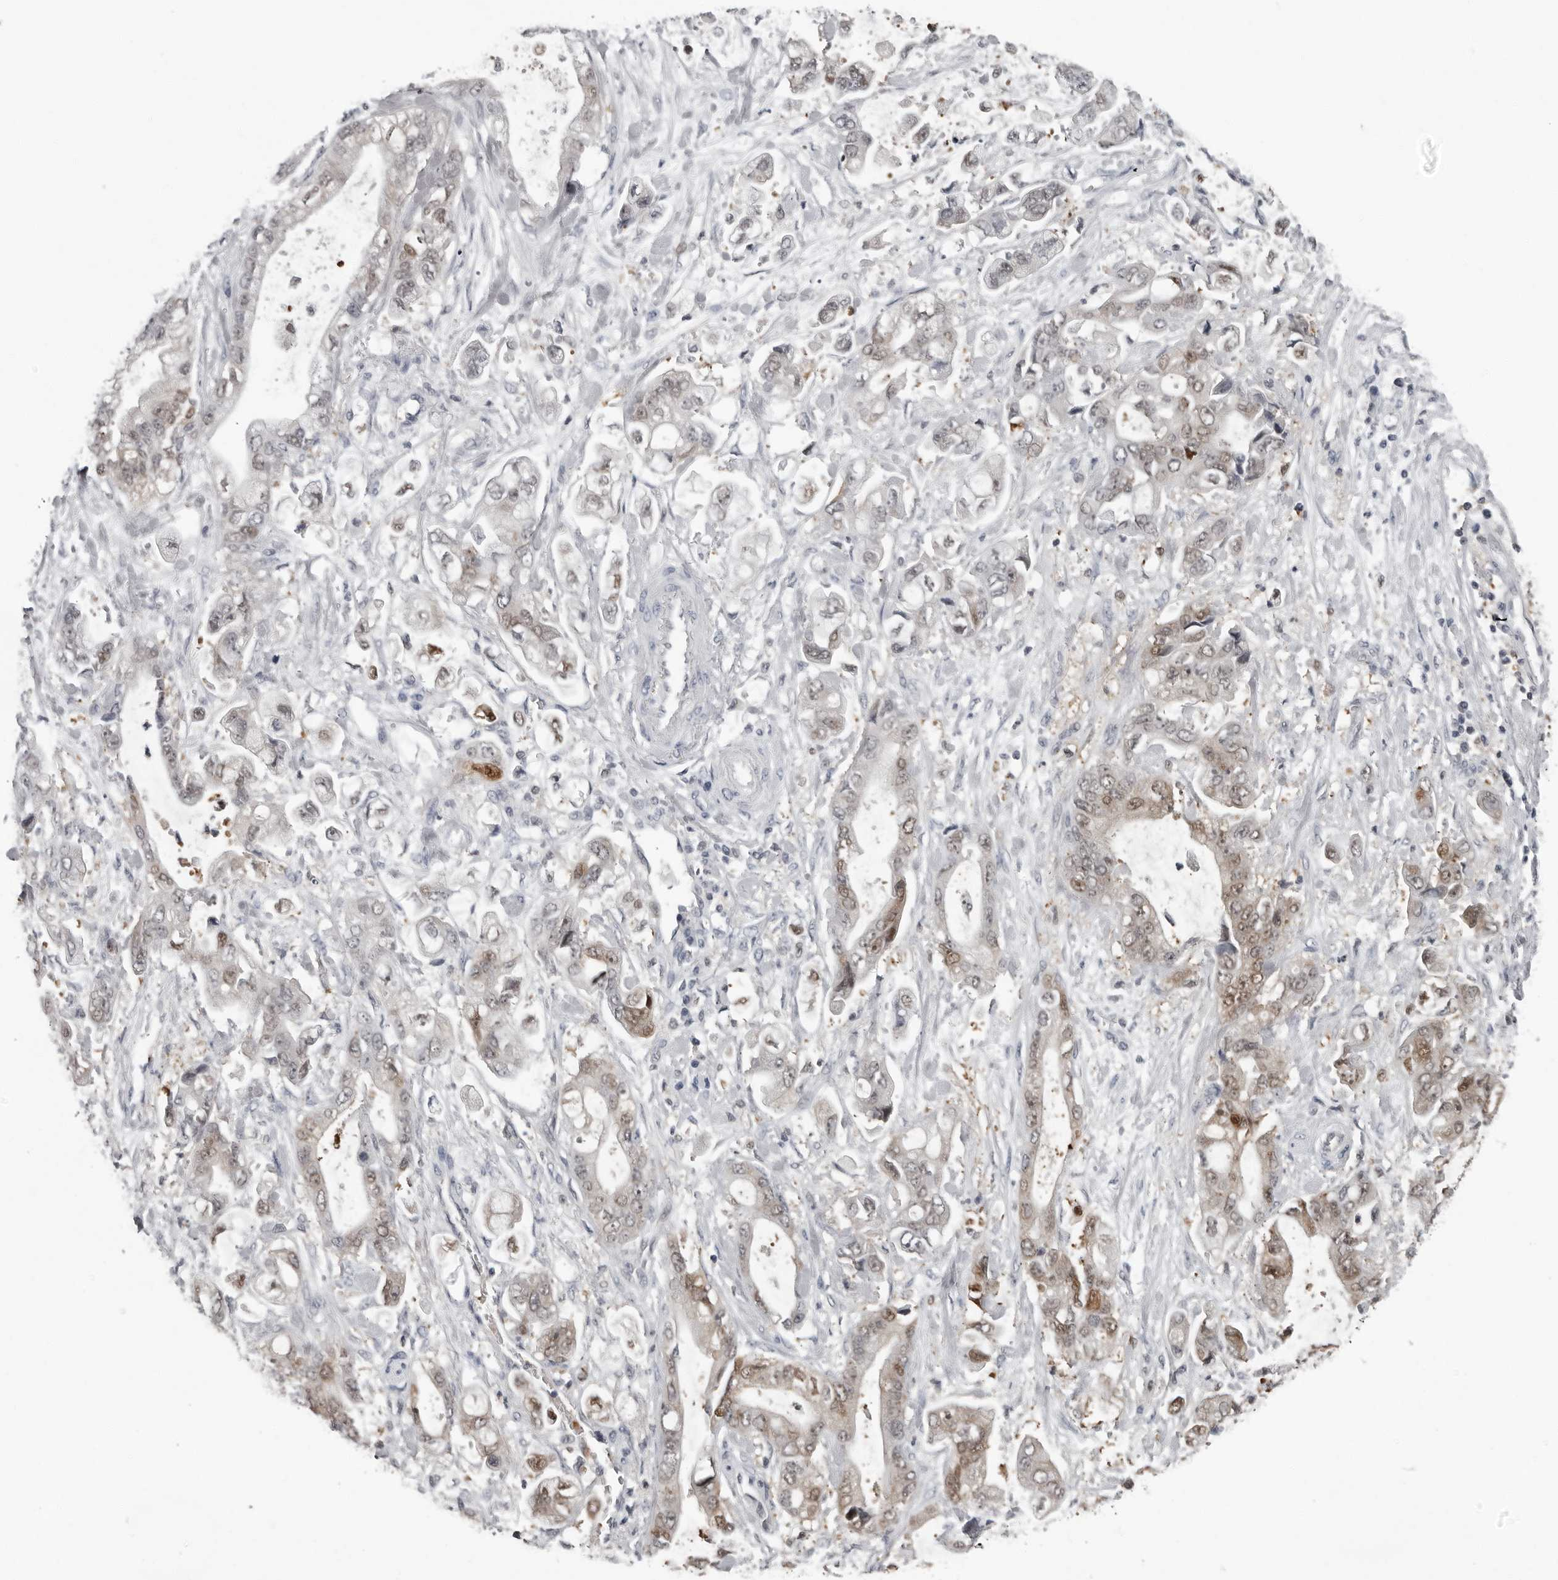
{"staining": {"intensity": "weak", "quantity": "25%-75%", "location": "cytoplasmic/membranous,nuclear"}, "tissue": "stomach cancer", "cell_type": "Tumor cells", "image_type": "cancer", "snomed": [{"axis": "morphology", "description": "Normal tissue, NOS"}, {"axis": "morphology", "description": "Adenocarcinoma, NOS"}, {"axis": "topography", "description": "Stomach"}], "caption": "Brown immunohistochemical staining in human stomach cancer (adenocarcinoma) displays weak cytoplasmic/membranous and nuclear staining in approximately 25%-75% of tumor cells.", "gene": "LZIC", "patient": {"sex": "male", "age": 62}}